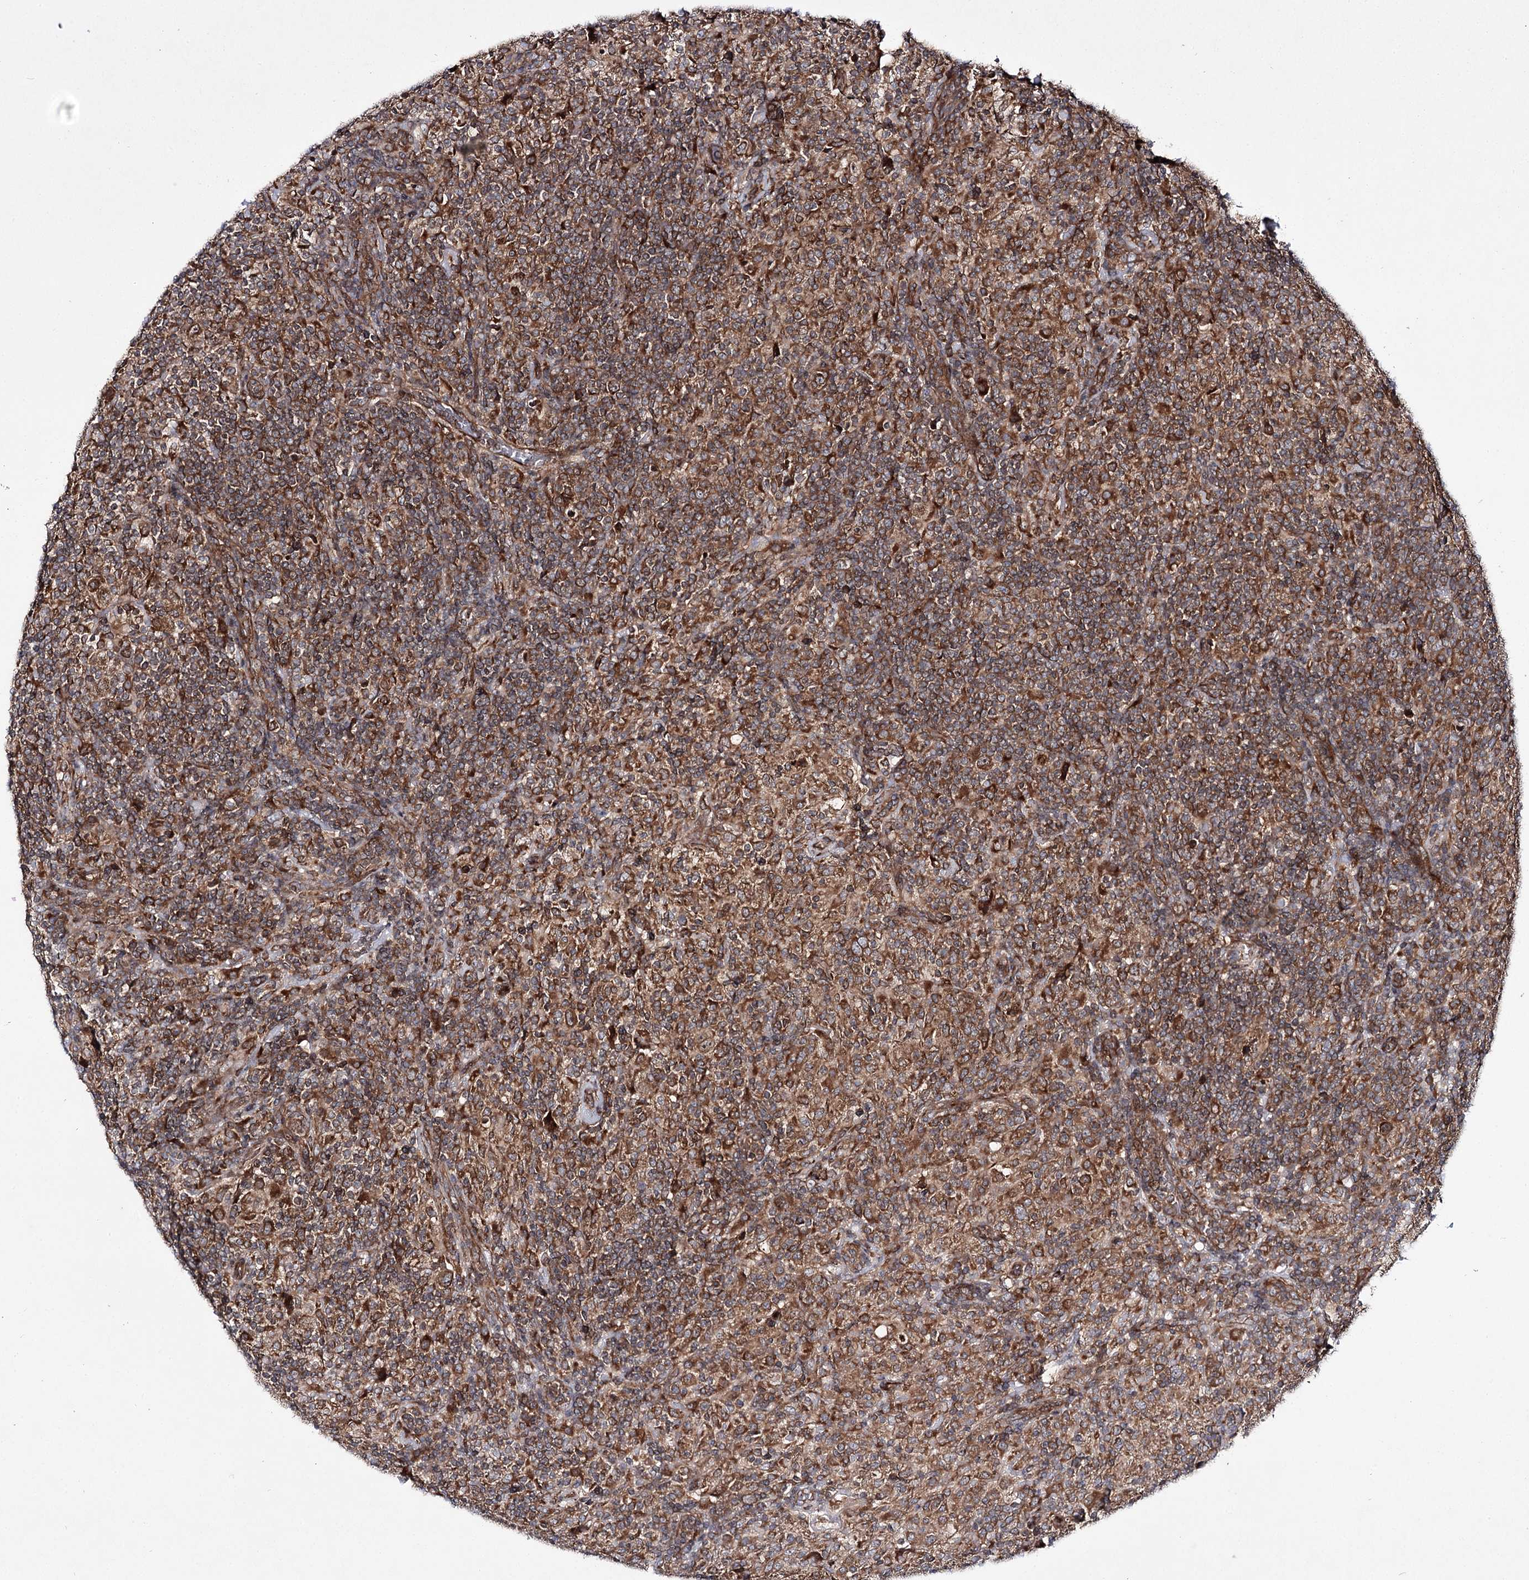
{"staining": {"intensity": "moderate", "quantity": ">75%", "location": "cytoplasmic/membranous"}, "tissue": "lymphoma", "cell_type": "Tumor cells", "image_type": "cancer", "snomed": [{"axis": "morphology", "description": "Hodgkin's disease, NOS"}, {"axis": "topography", "description": "Lymph node"}], "caption": "Protein analysis of Hodgkin's disease tissue reveals moderate cytoplasmic/membranous positivity in approximately >75% of tumor cells.", "gene": "HECTD2", "patient": {"sex": "male", "age": 70}}